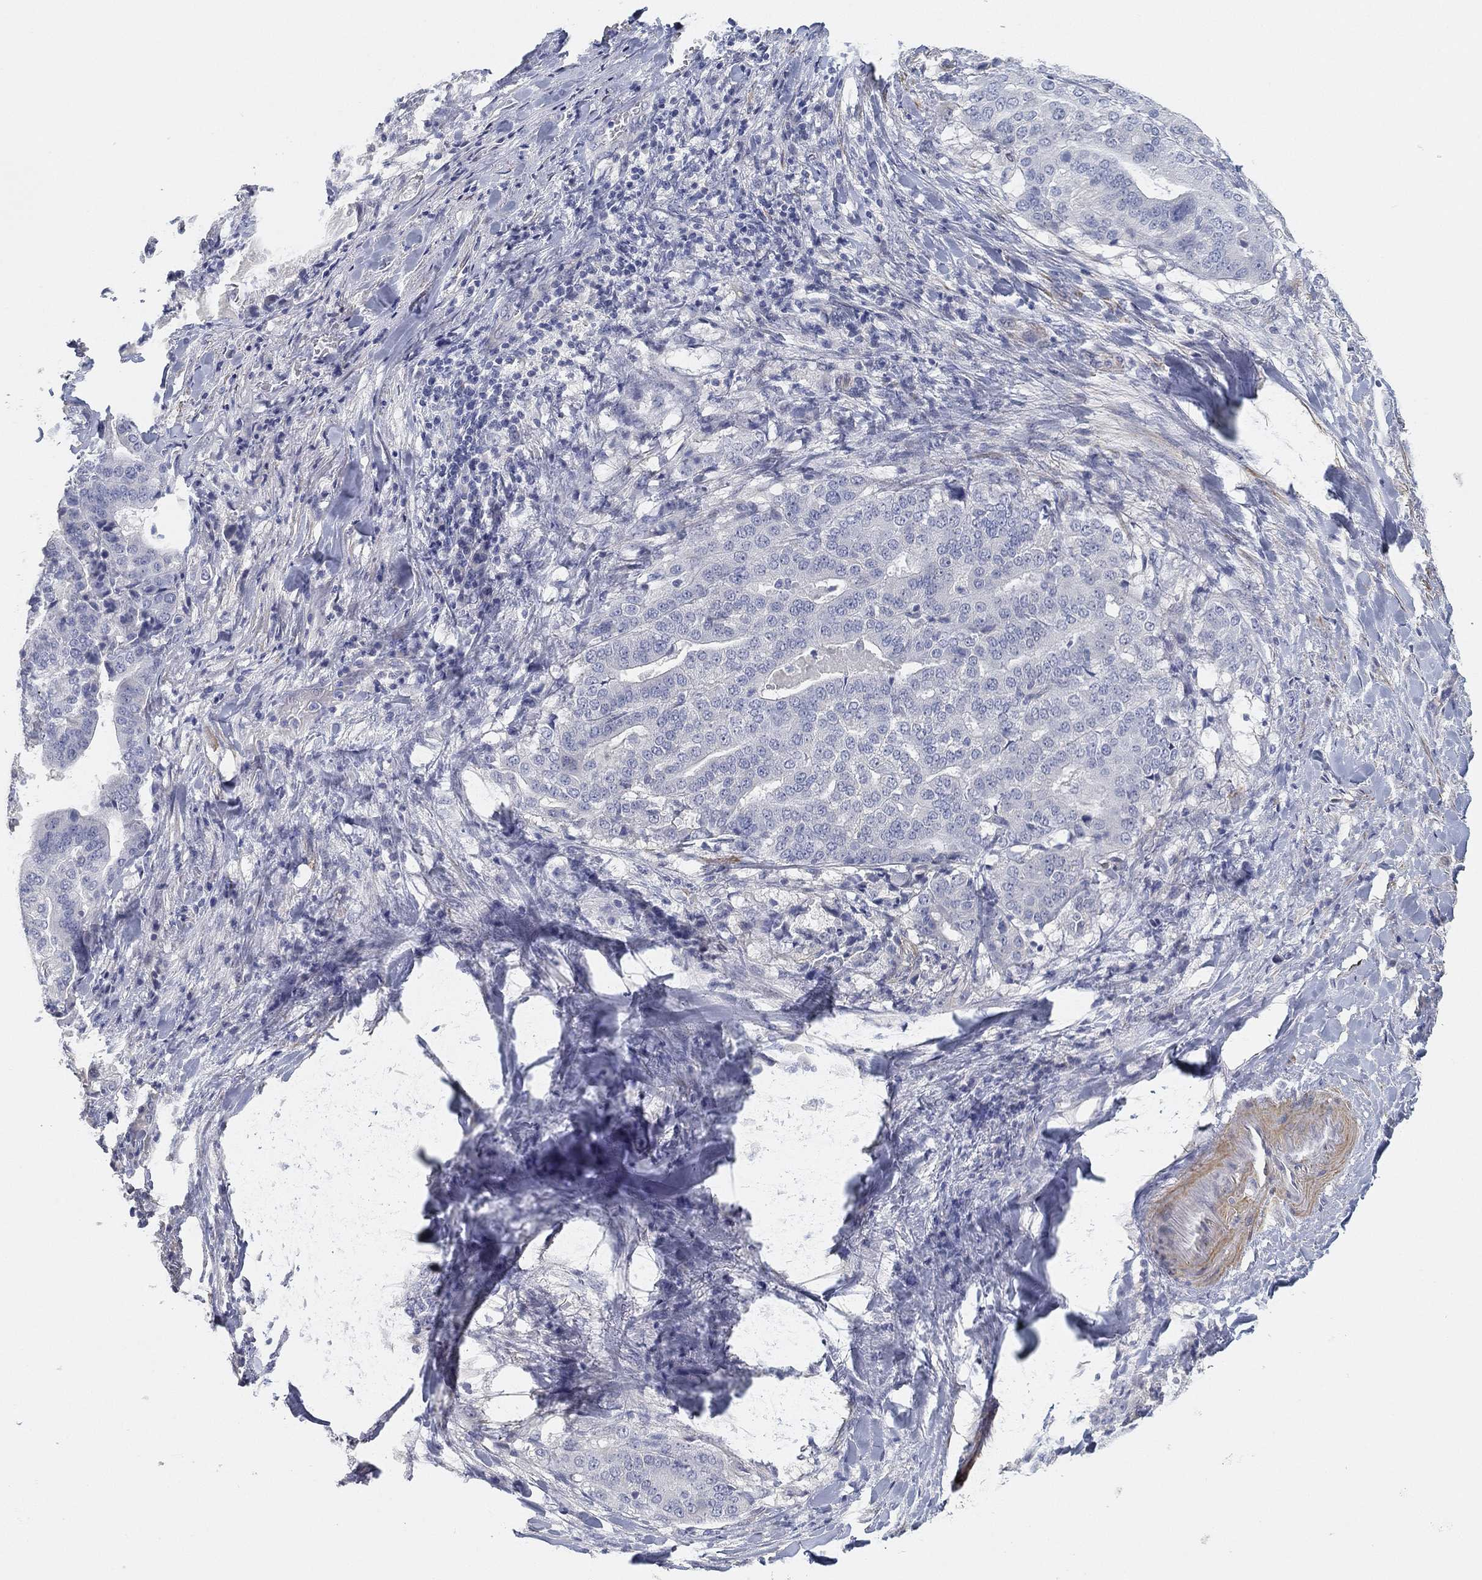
{"staining": {"intensity": "negative", "quantity": "none", "location": "none"}, "tissue": "stomach cancer", "cell_type": "Tumor cells", "image_type": "cancer", "snomed": [{"axis": "morphology", "description": "Adenocarcinoma, NOS"}, {"axis": "topography", "description": "Stomach"}], "caption": "Protein analysis of stomach adenocarcinoma demonstrates no significant expression in tumor cells. (Immunohistochemistry, brightfield microscopy, high magnification).", "gene": "GPR61", "patient": {"sex": "male", "age": 48}}